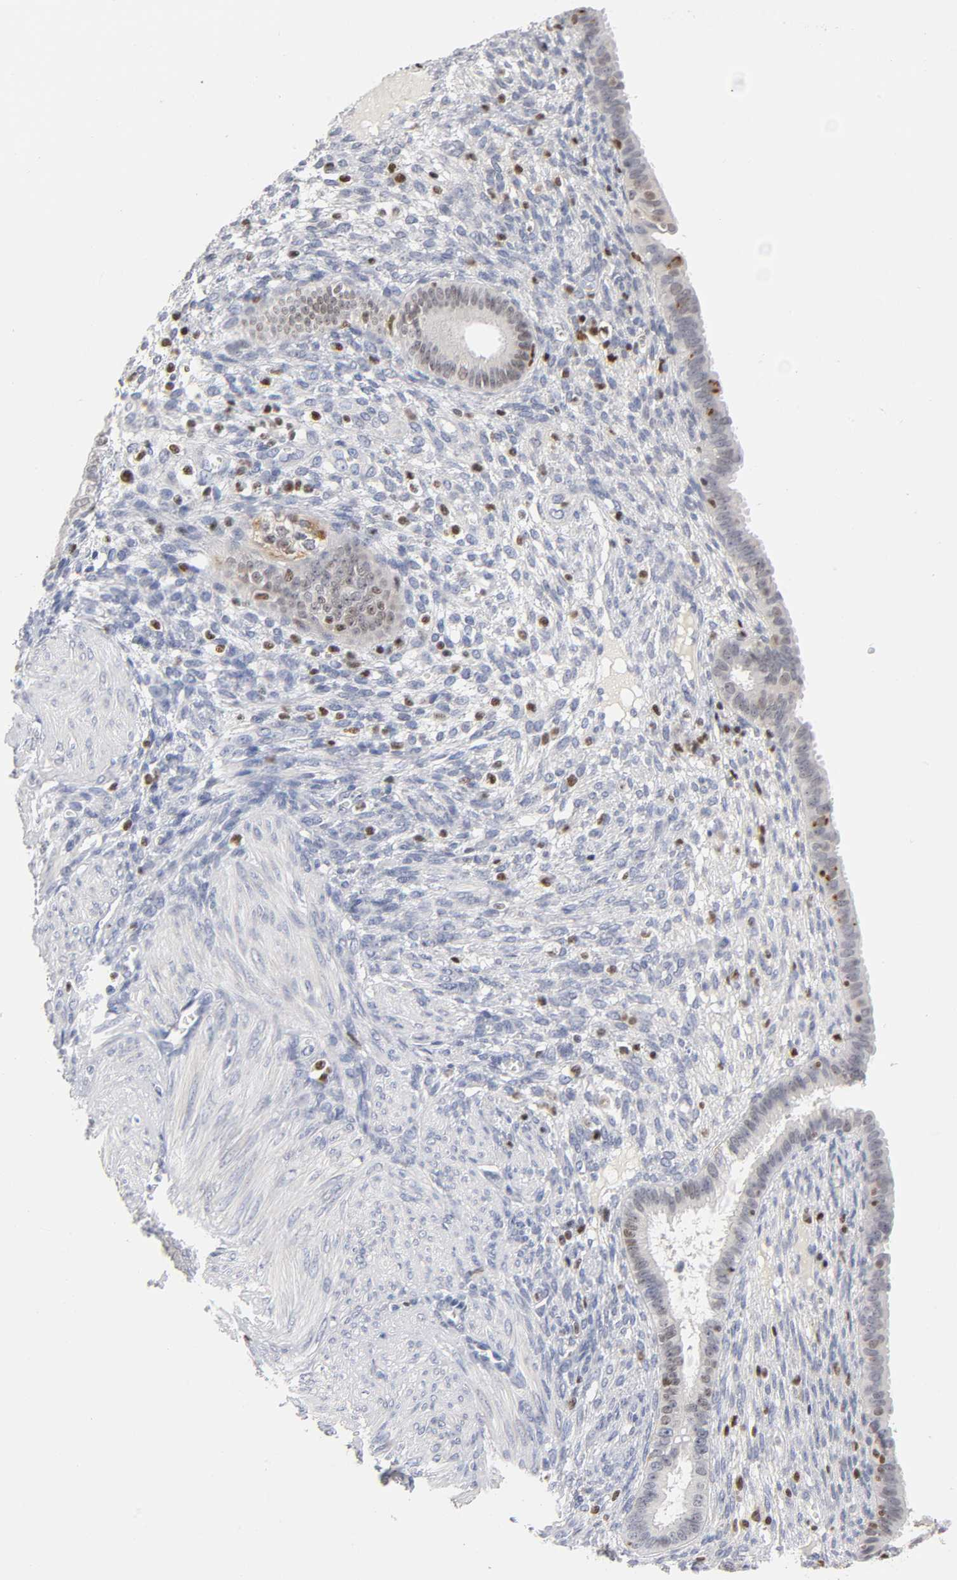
{"staining": {"intensity": "moderate", "quantity": "<25%", "location": "cytoplasmic/membranous"}, "tissue": "endometrium", "cell_type": "Cells in endometrial stroma", "image_type": "normal", "snomed": [{"axis": "morphology", "description": "Normal tissue, NOS"}, {"axis": "topography", "description": "Endometrium"}], "caption": "Immunohistochemistry micrograph of benign endometrium: human endometrium stained using immunohistochemistry shows low levels of moderate protein expression localized specifically in the cytoplasmic/membranous of cells in endometrial stroma, appearing as a cytoplasmic/membranous brown color.", "gene": "RUNX1", "patient": {"sex": "female", "age": 72}}